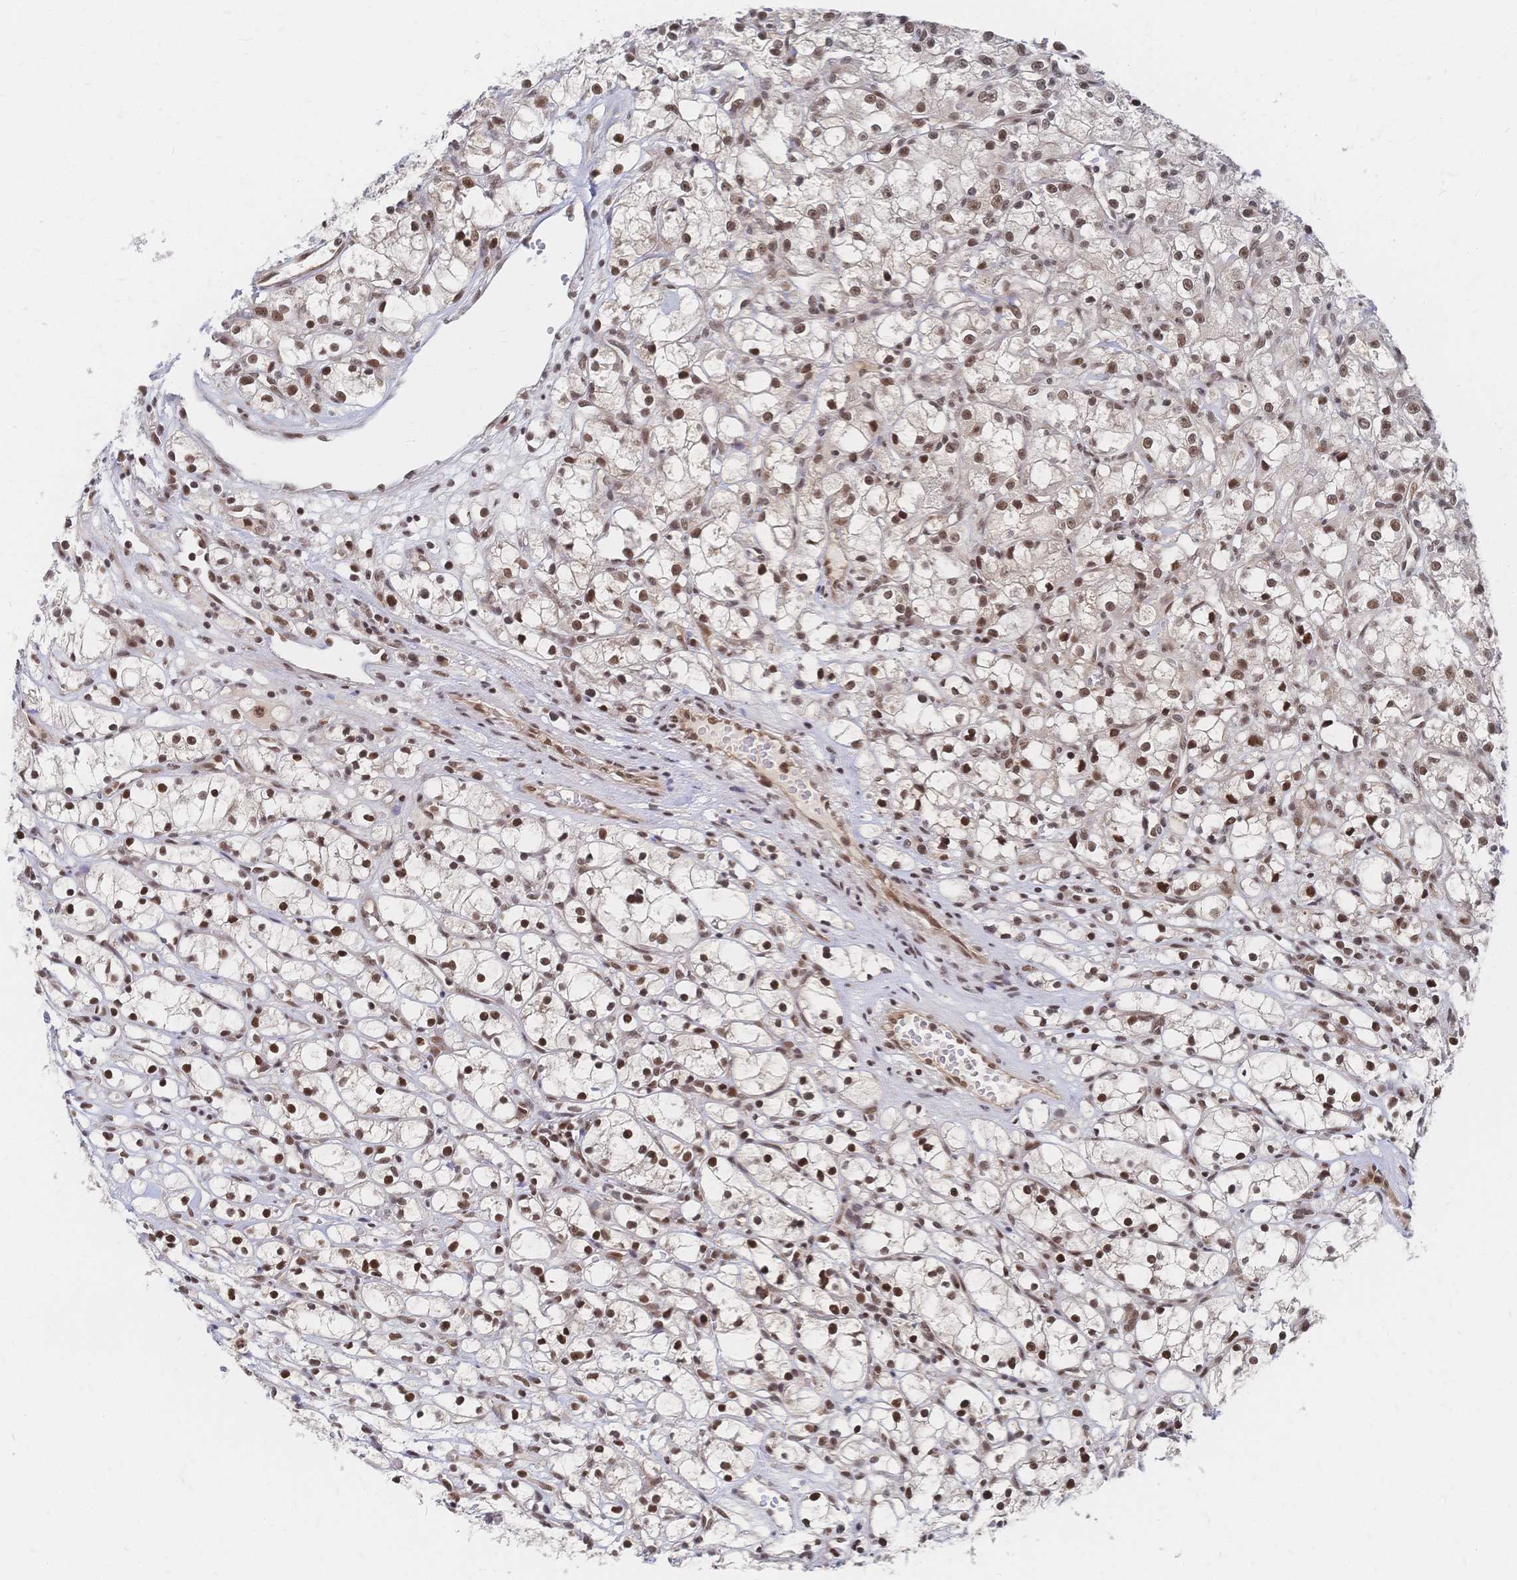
{"staining": {"intensity": "strong", "quantity": "25%-75%", "location": "nuclear"}, "tissue": "renal cancer", "cell_type": "Tumor cells", "image_type": "cancer", "snomed": [{"axis": "morphology", "description": "Adenocarcinoma, NOS"}, {"axis": "topography", "description": "Kidney"}], "caption": "About 25%-75% of tumor cells in human renal adenocarcinoma exhibit strong nuclear protein positivity as visualized by brown immunohistochemical staining.", "gene": "NELFA", "patient": {"sex": "female", "age": 59}}